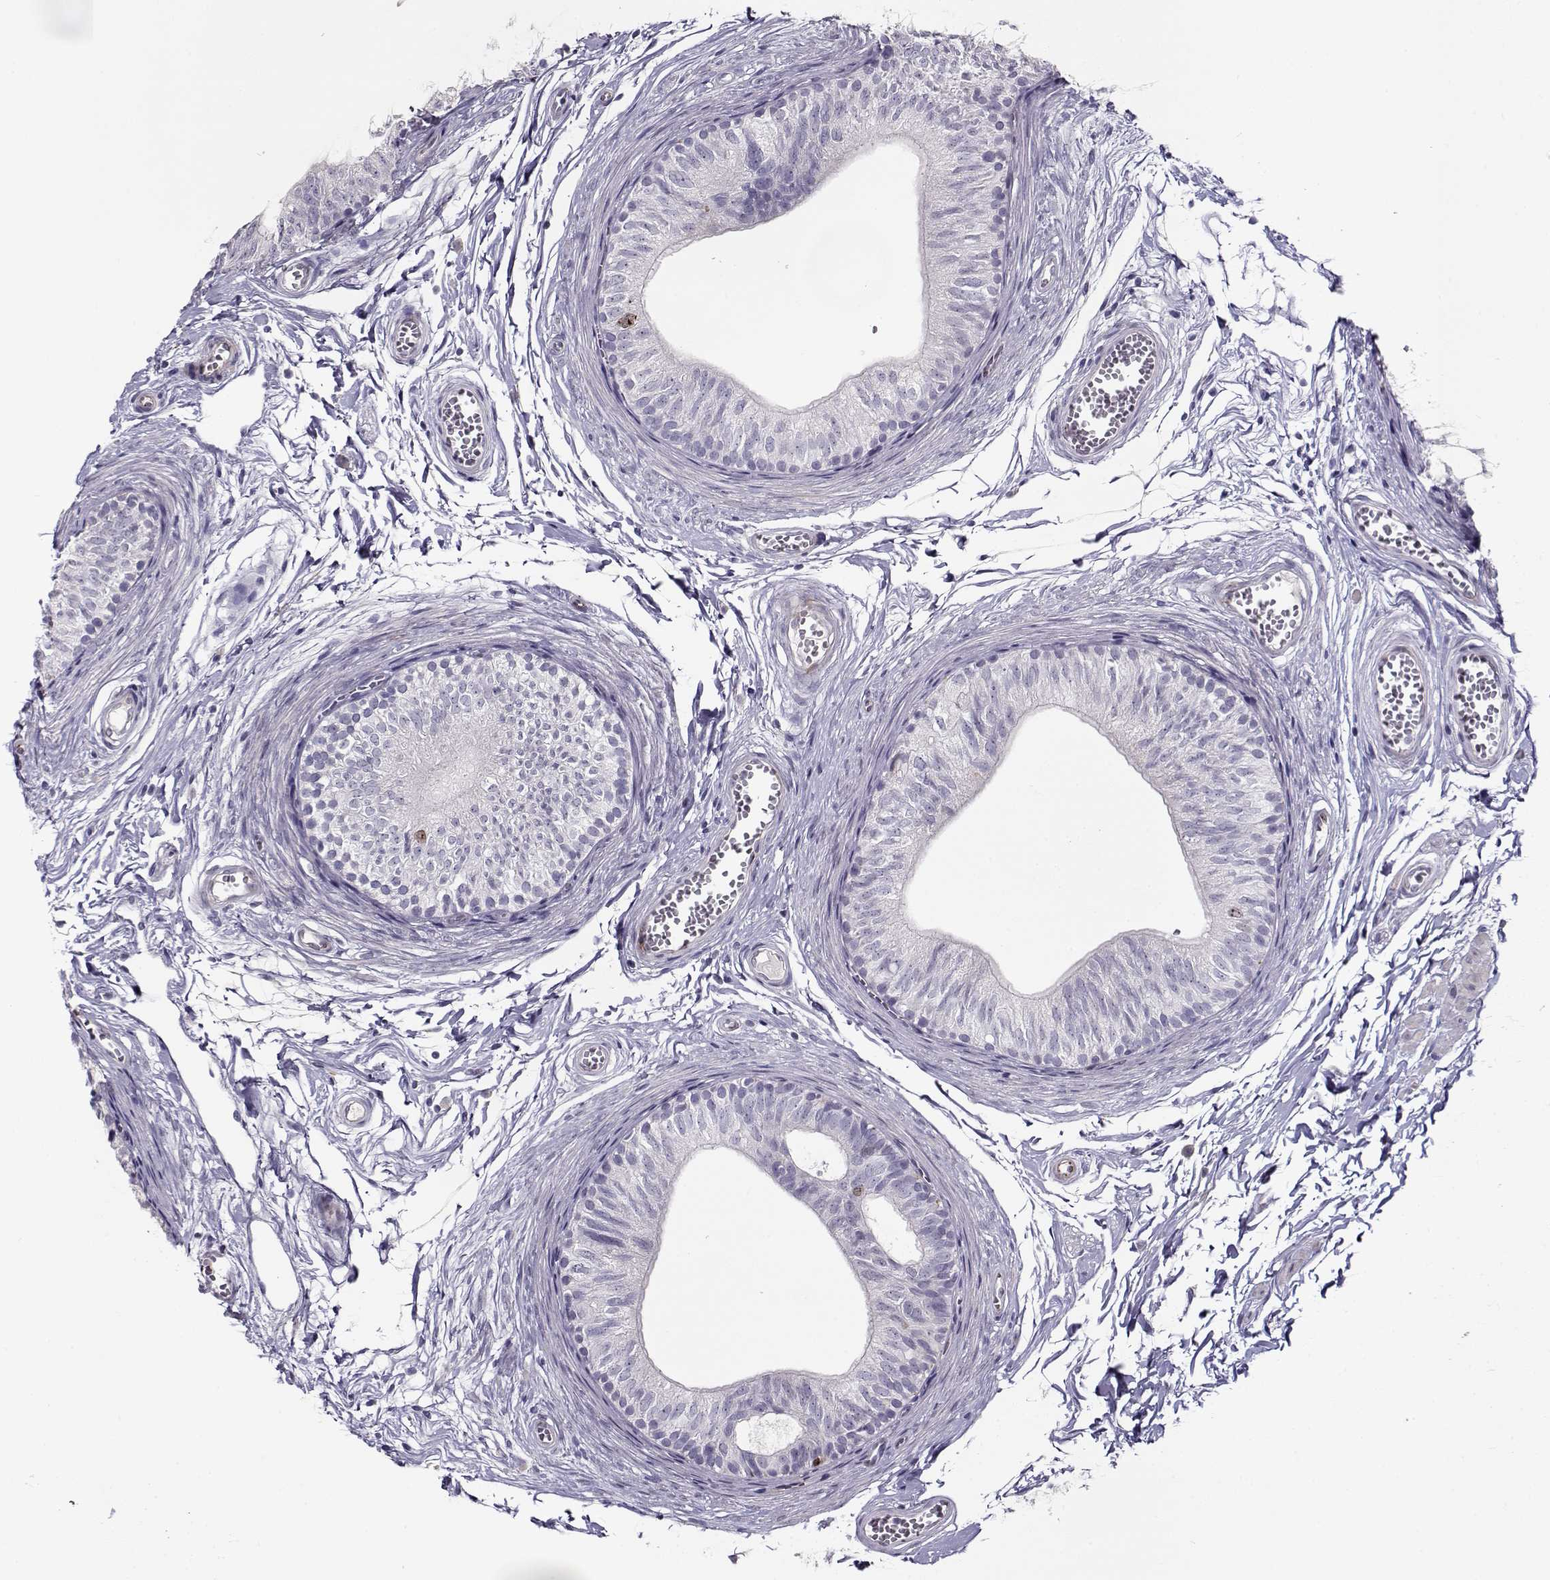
{"staining": {"intensity": "negative", "quantity": "none", "location": "none"}, "tissue": "epididymis", "cell_type": "Glandular cells", "image_type": "normal", "snomed": [{"axis": "morphology", "description": "Normal tissue, NOS"}, {"axis": "topography", "description": "Epididymis"}], "caption": "A micrograph of epididymis stained for a protein exhibits no brown staining in glandular cells. (DAB (3,3'-diaminobenzidine) immunohistochemistry with hematoxylin counter stain).", "gene": "NPW", "patient": {"sex": "male", "age": 22}}